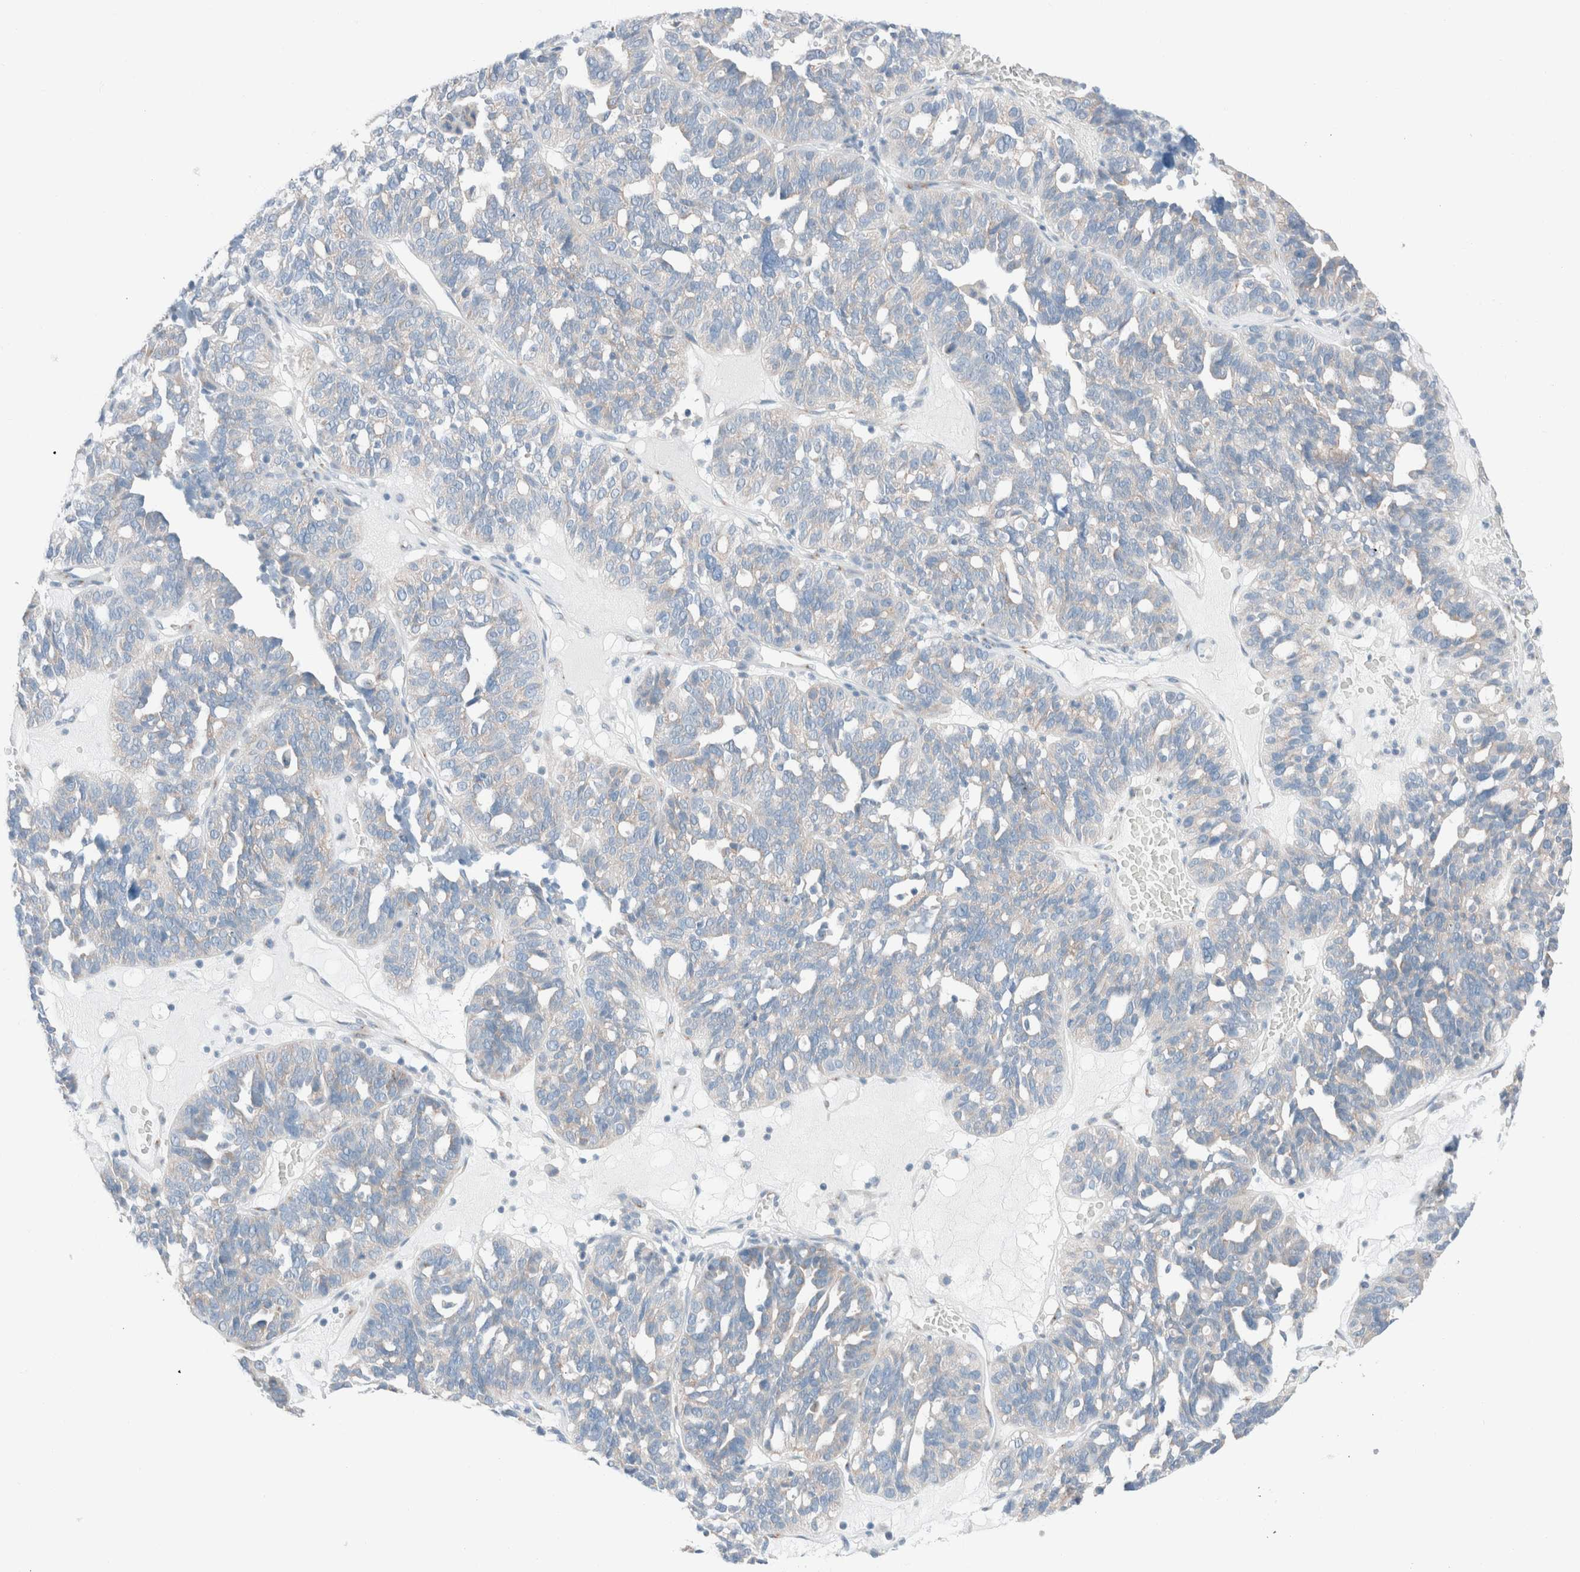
{"staining": {"intensity": "weak", "quantity": "<25%", "location": "cytoplasmic/membranous"}, "tissue": "ovarian cancer", "cell_type": "Tumor cells", "image_type": "cancer", "snomed": [{"axis": "morphology", "description": "Cystadenocarcinoma, serous, NOS"}, {"axis": "topography", "description": "Ovary"}], "caption": "High power microscopy photomicrograph of an IHC photomicrograph of ovarian cancer (serous cystadenocarcinoma), revealing no significant positivity in tumor cells. (Brightfield microscopy of DAB immunohistochemistry (IHC) at high magnification).", "gene": "CASC3", "patient": {"sex": "female", "age": 59}}